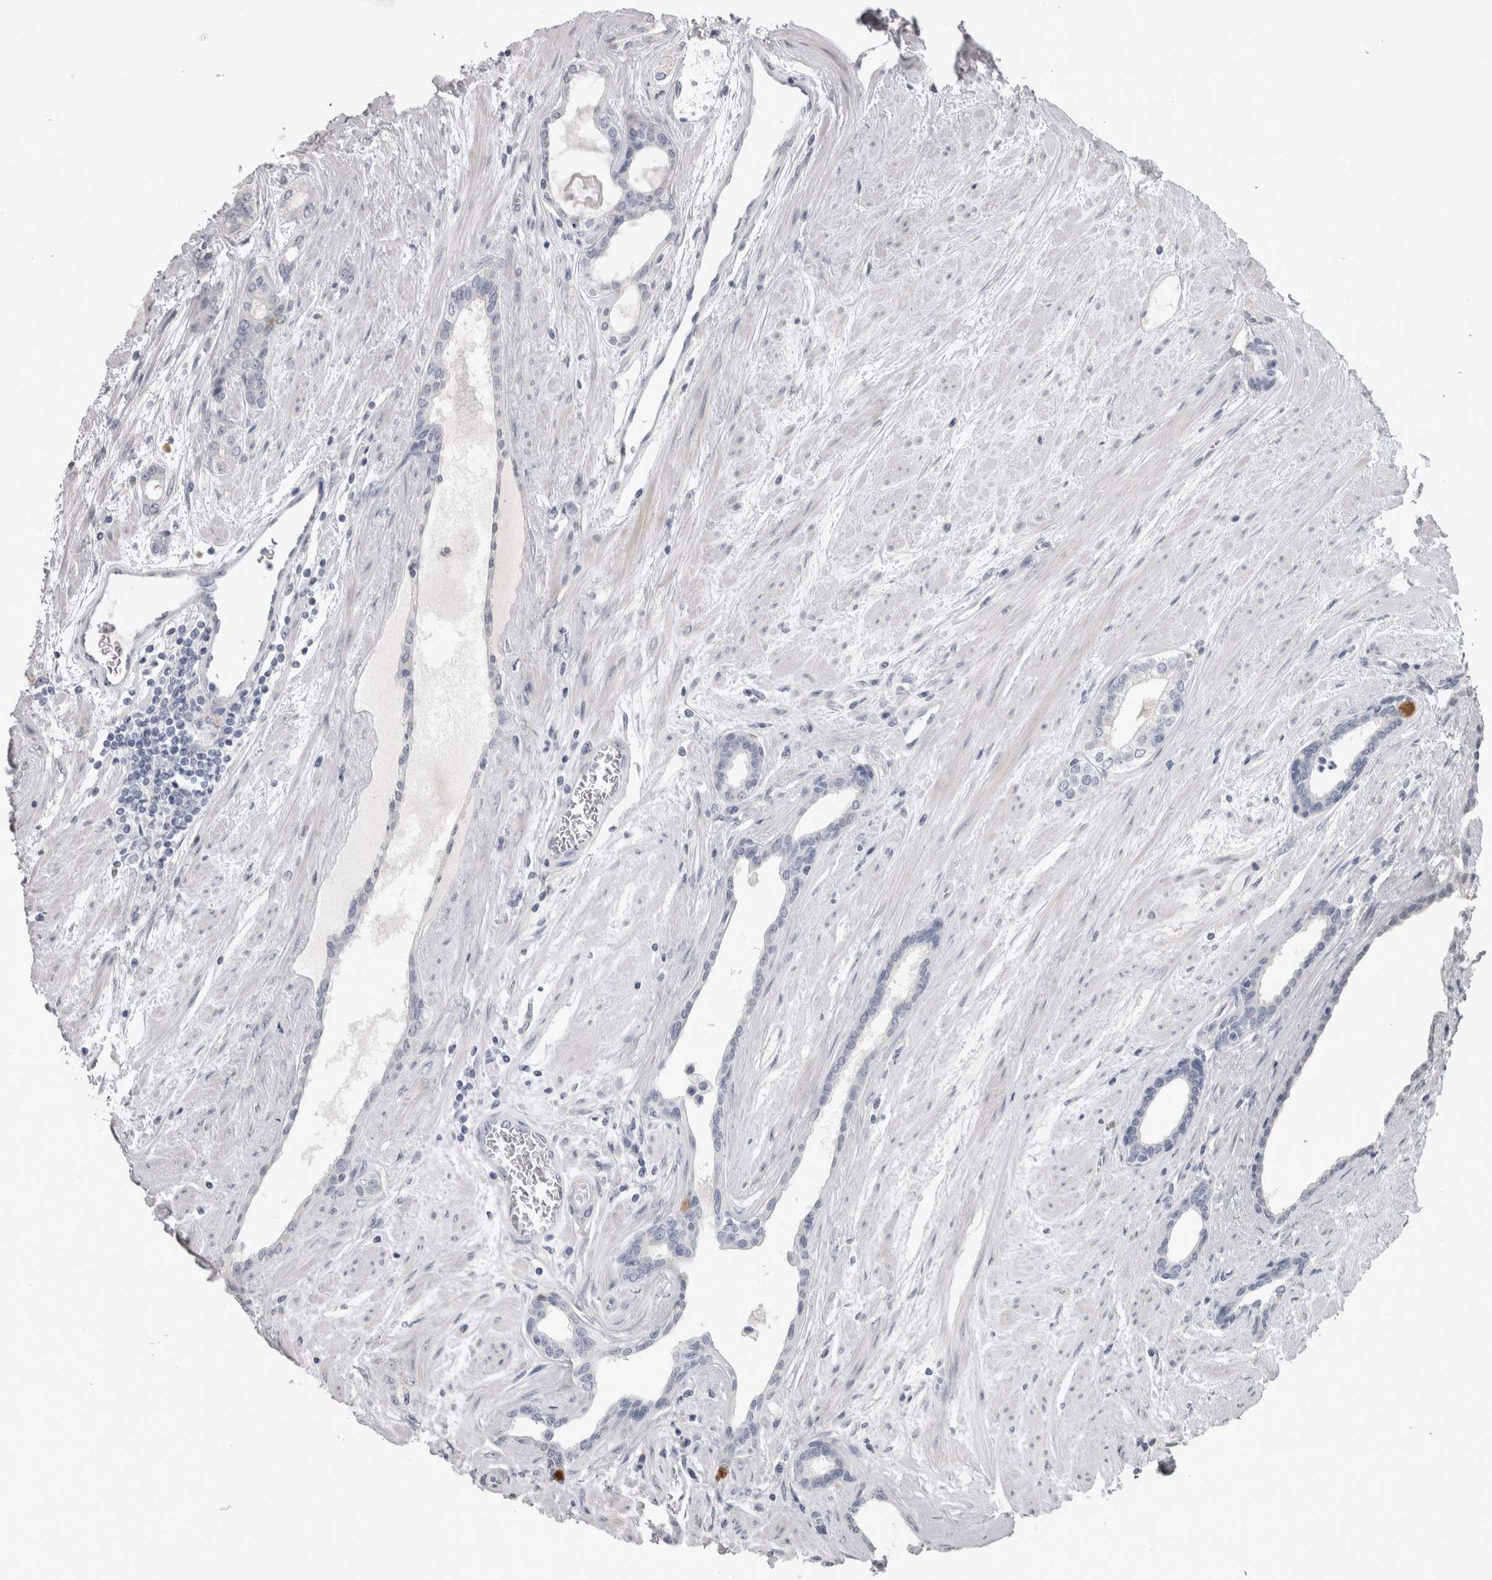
{"staining": {"intensity": "negative", "quantity": "none", "location": "none"}, "tissue": "prostate cancer", "cell_type": "Tumor cells", "image_type": "cancer", "snomed": [{"axis": "morphology", "description": "Adenocarcinoma, Low grade"}, {"axis": "topography", "description": "Prostate"}], "caption": "An IHC micrograph of prostate adenocarcinoma (low-grade) is shown. There is no staining in tumor cells of prostate adenocarcinoma (low-grade).", "gene": "ADAM2", "patient": {"sex": "male", "age": 60}}